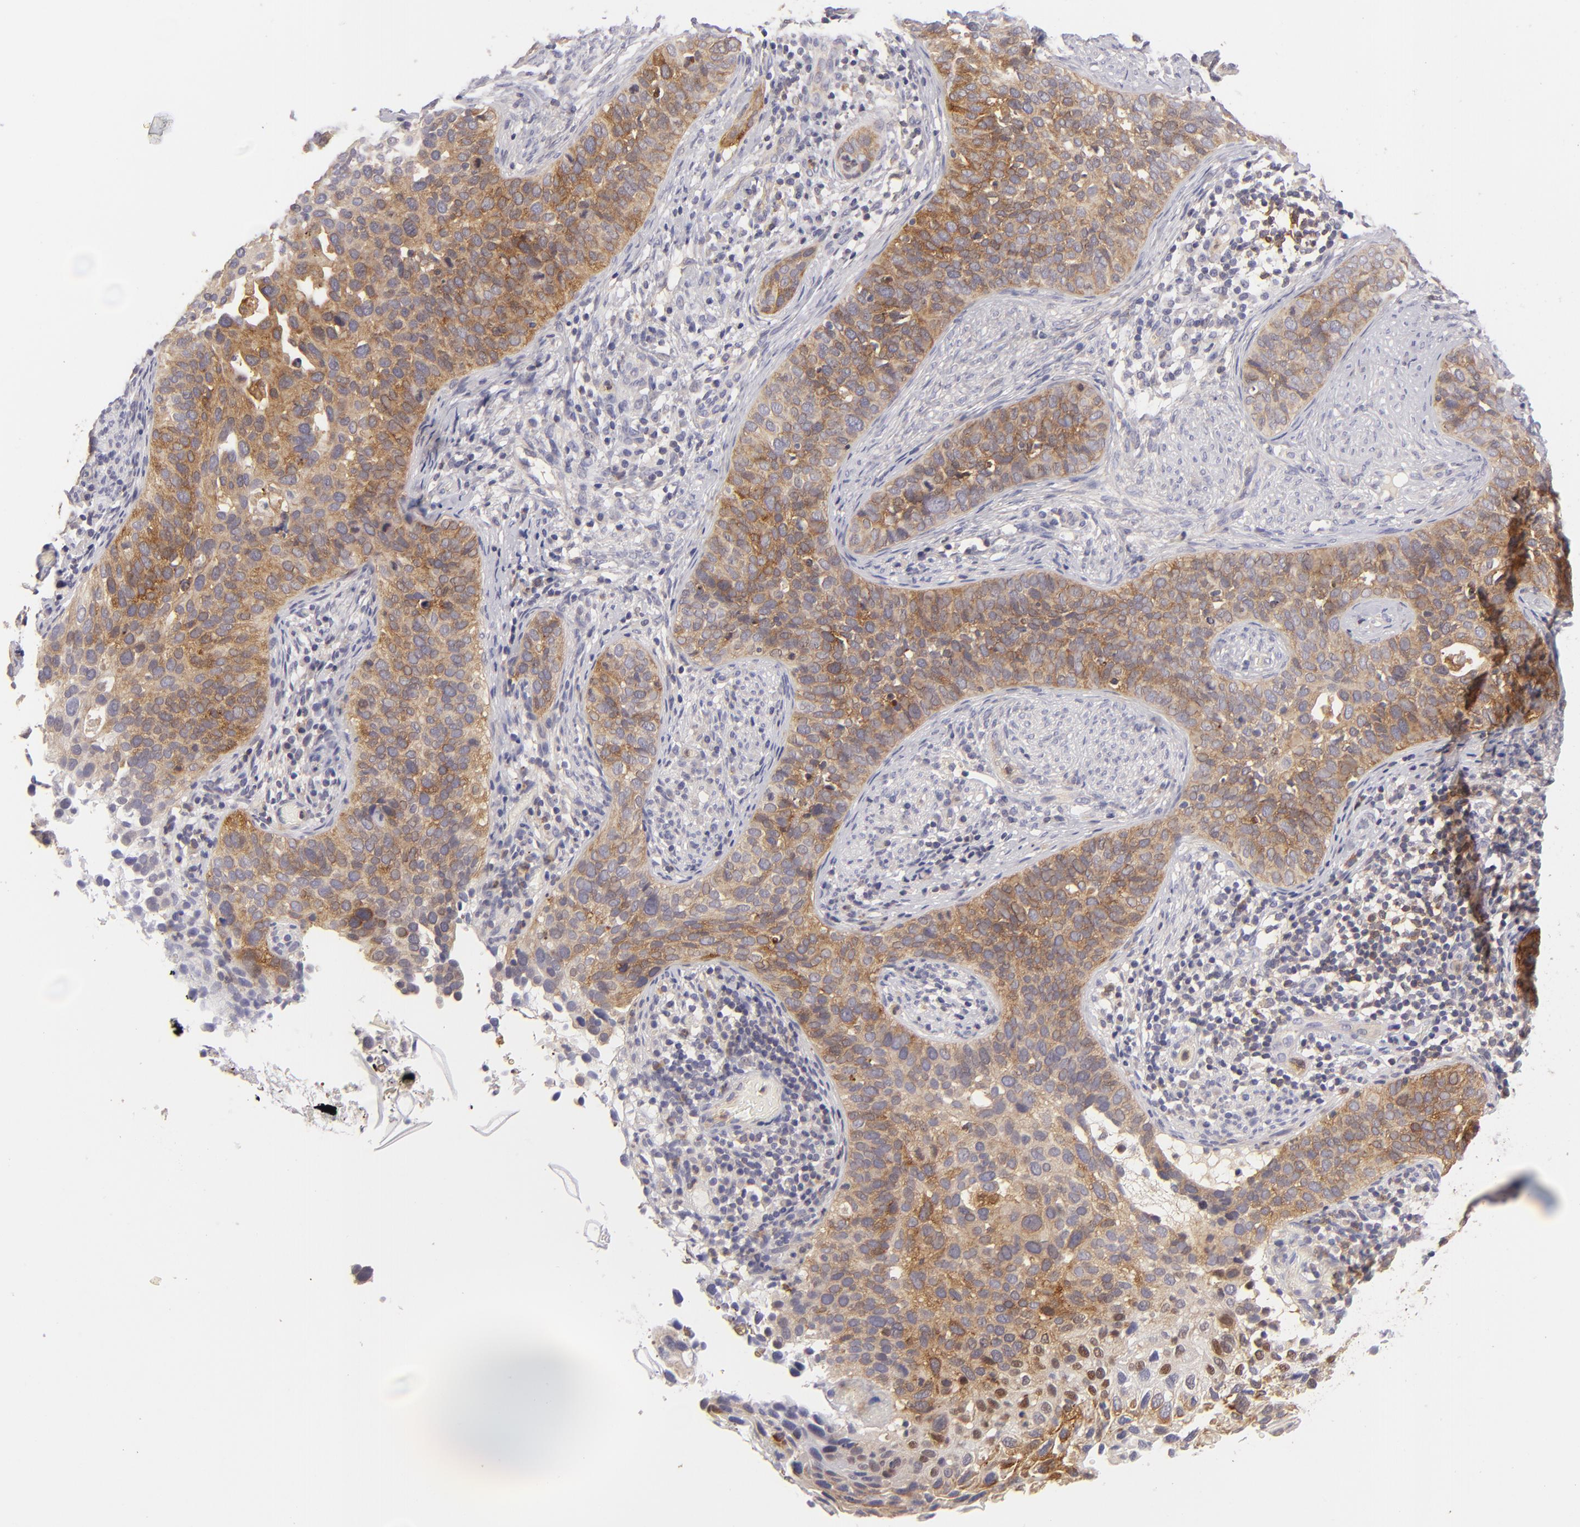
{"staining": {"intensity": "moderate", "quantity": ">75%", "location": "cytoplasmic/membranous"}, "tissue": "cervical cancer", "cell_type": "Tumor cells", "image_type": "cancer", "snomed": [{"axis": "morphology", "description": "Squamous cell carcinoma, NOS"}, {"axis": "topography", "description": "Cervix"}], "caption": "The micrograph reveals staining of squamous cell carcinoma (cervical), revealing moderate cytoplasmic/membranous protein positivity (brown color) within tumor cells.", "gene": "MMP10", "patient": {"sex": "female", "age": 31}}